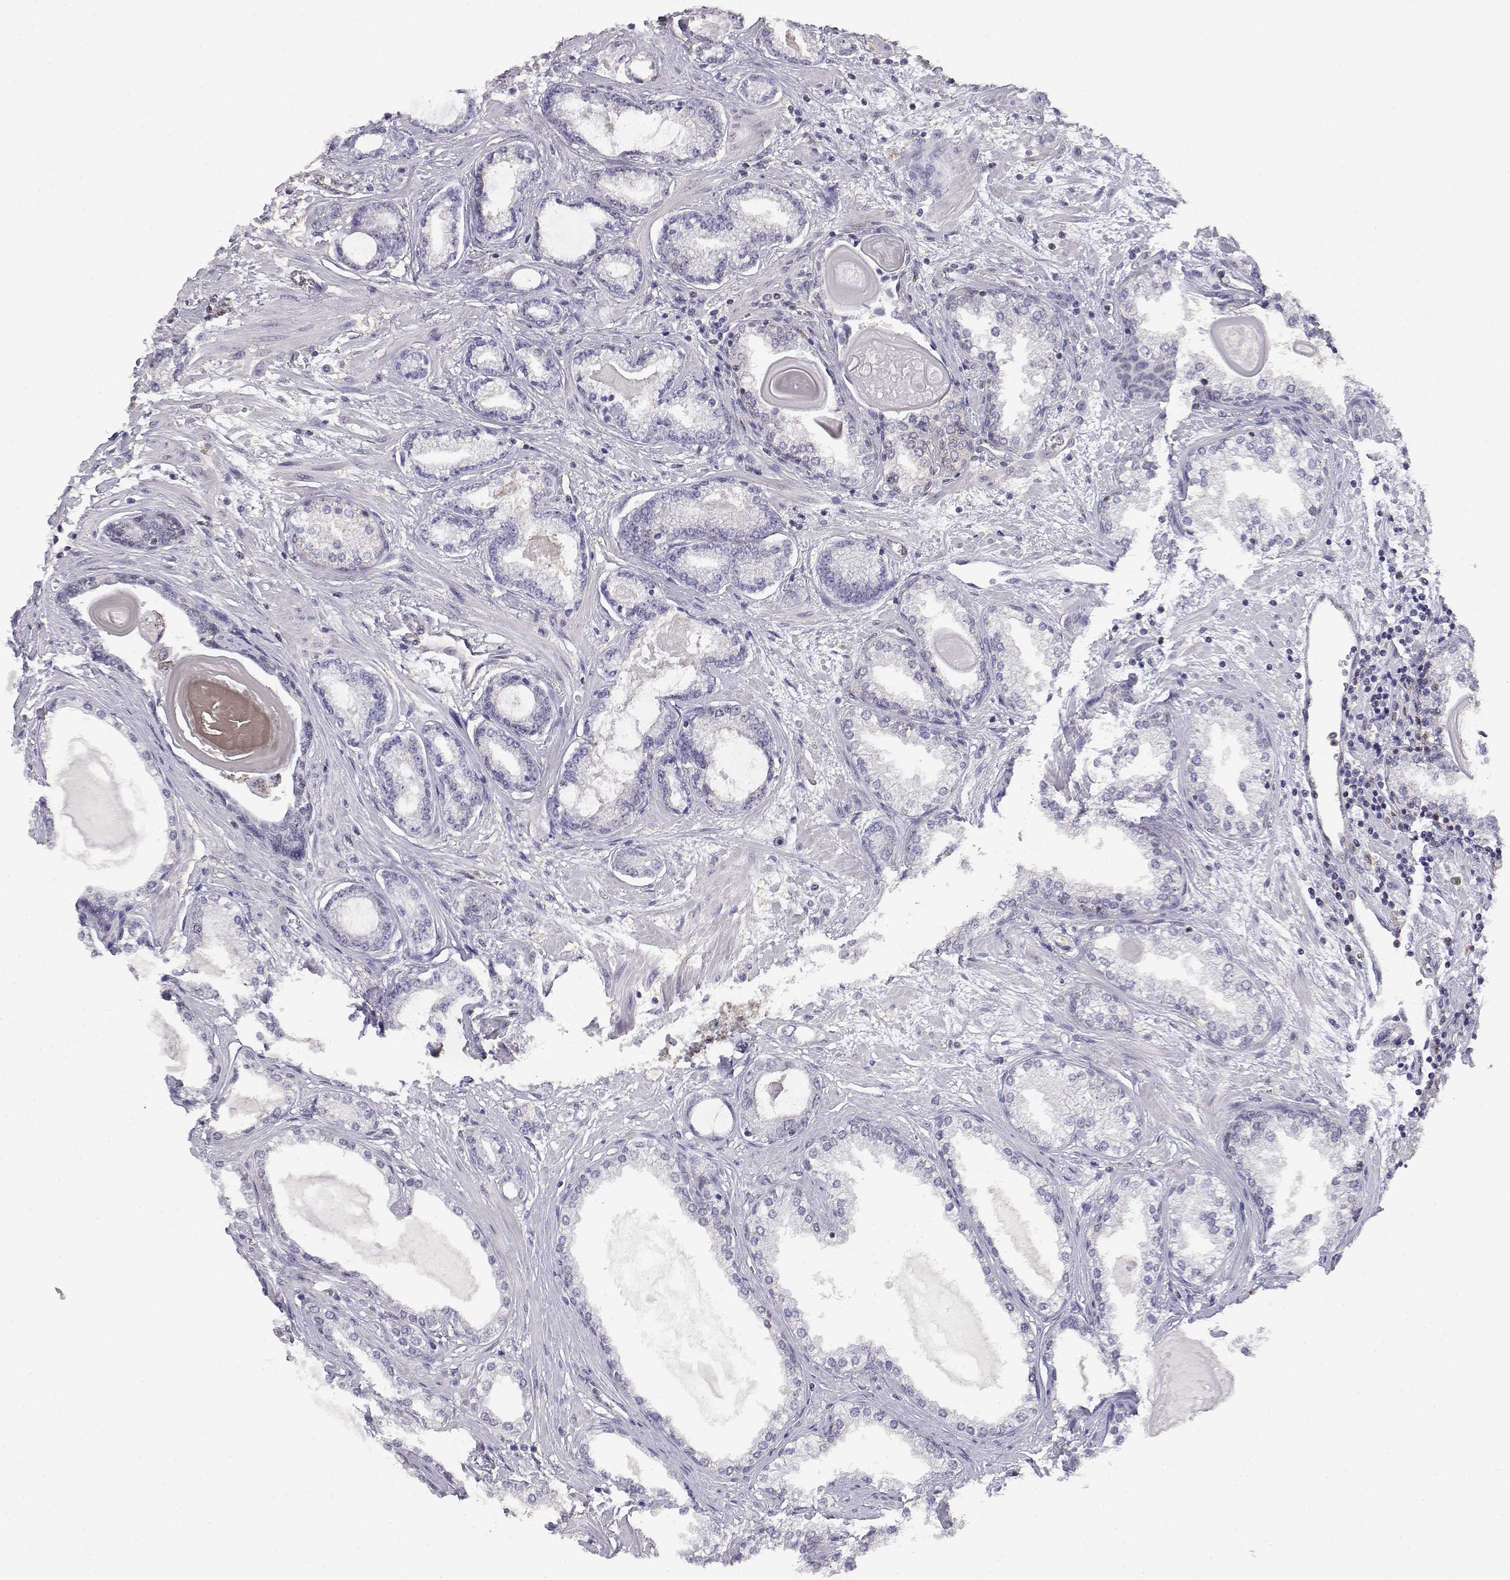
{"staining": {"intensity": "negative", "quantity": "none", "location": "none"}, "tissue": "prostate cancer", "cell_type": "Tumor cells", "image_type": "cancer", "snomed": [{"axis": "morphology", "description": "Normal tissue, NOS"}, {"axis": "morphology", "description": "Adenocarcinoma, High grade"}, {"axis": "topography", "description": "Prostate"}], "caption": "This is a image of IHC staining of prostate adenocarcinoma (high-grade), which shows no expression in tumor cells.", "gene": "ADA", "patient": {"sex": "male", "age": 83}}